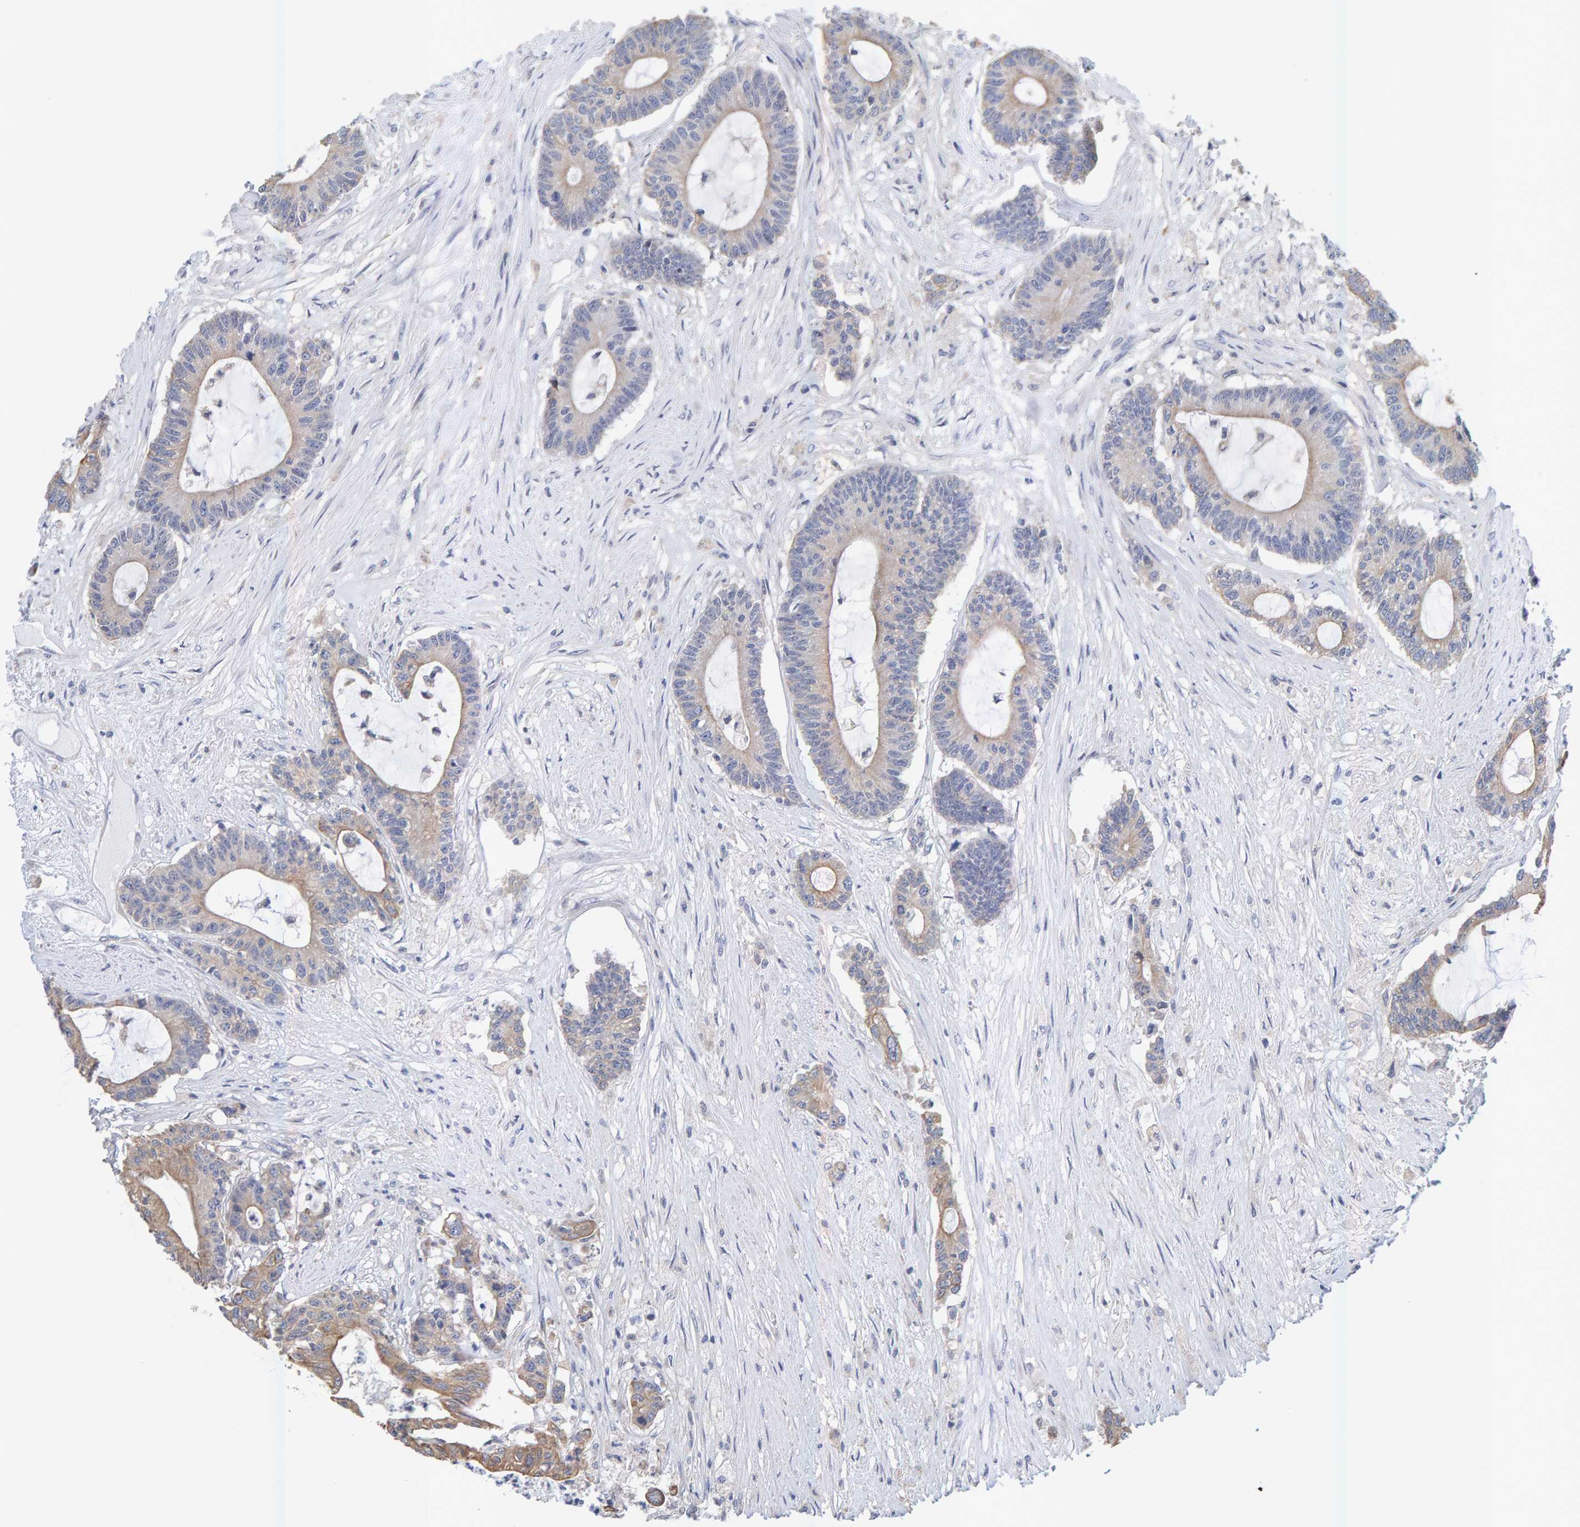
{"staining": {"intensity": "weak", "quantity": "25%-75%", "location": "cytoplasmic/membranous"}, "tissue": "colorectal cancer", "cell_type": "Tumor cells", "image_type": "cancer", "snomed": [{"axis": "morphology", "description": "Adenocarcinoma, NOS"}, {"axis": "topography", "description": "Colon"}], "caption": "IHC of adenocarcinoma (colorectal) exhibits low levels of weak cytoplasmic/membranous positivity in about 25%-75% of tumor cells.", "gene": "SGPL1", "patient": {"sex": "female", "age": 84}}